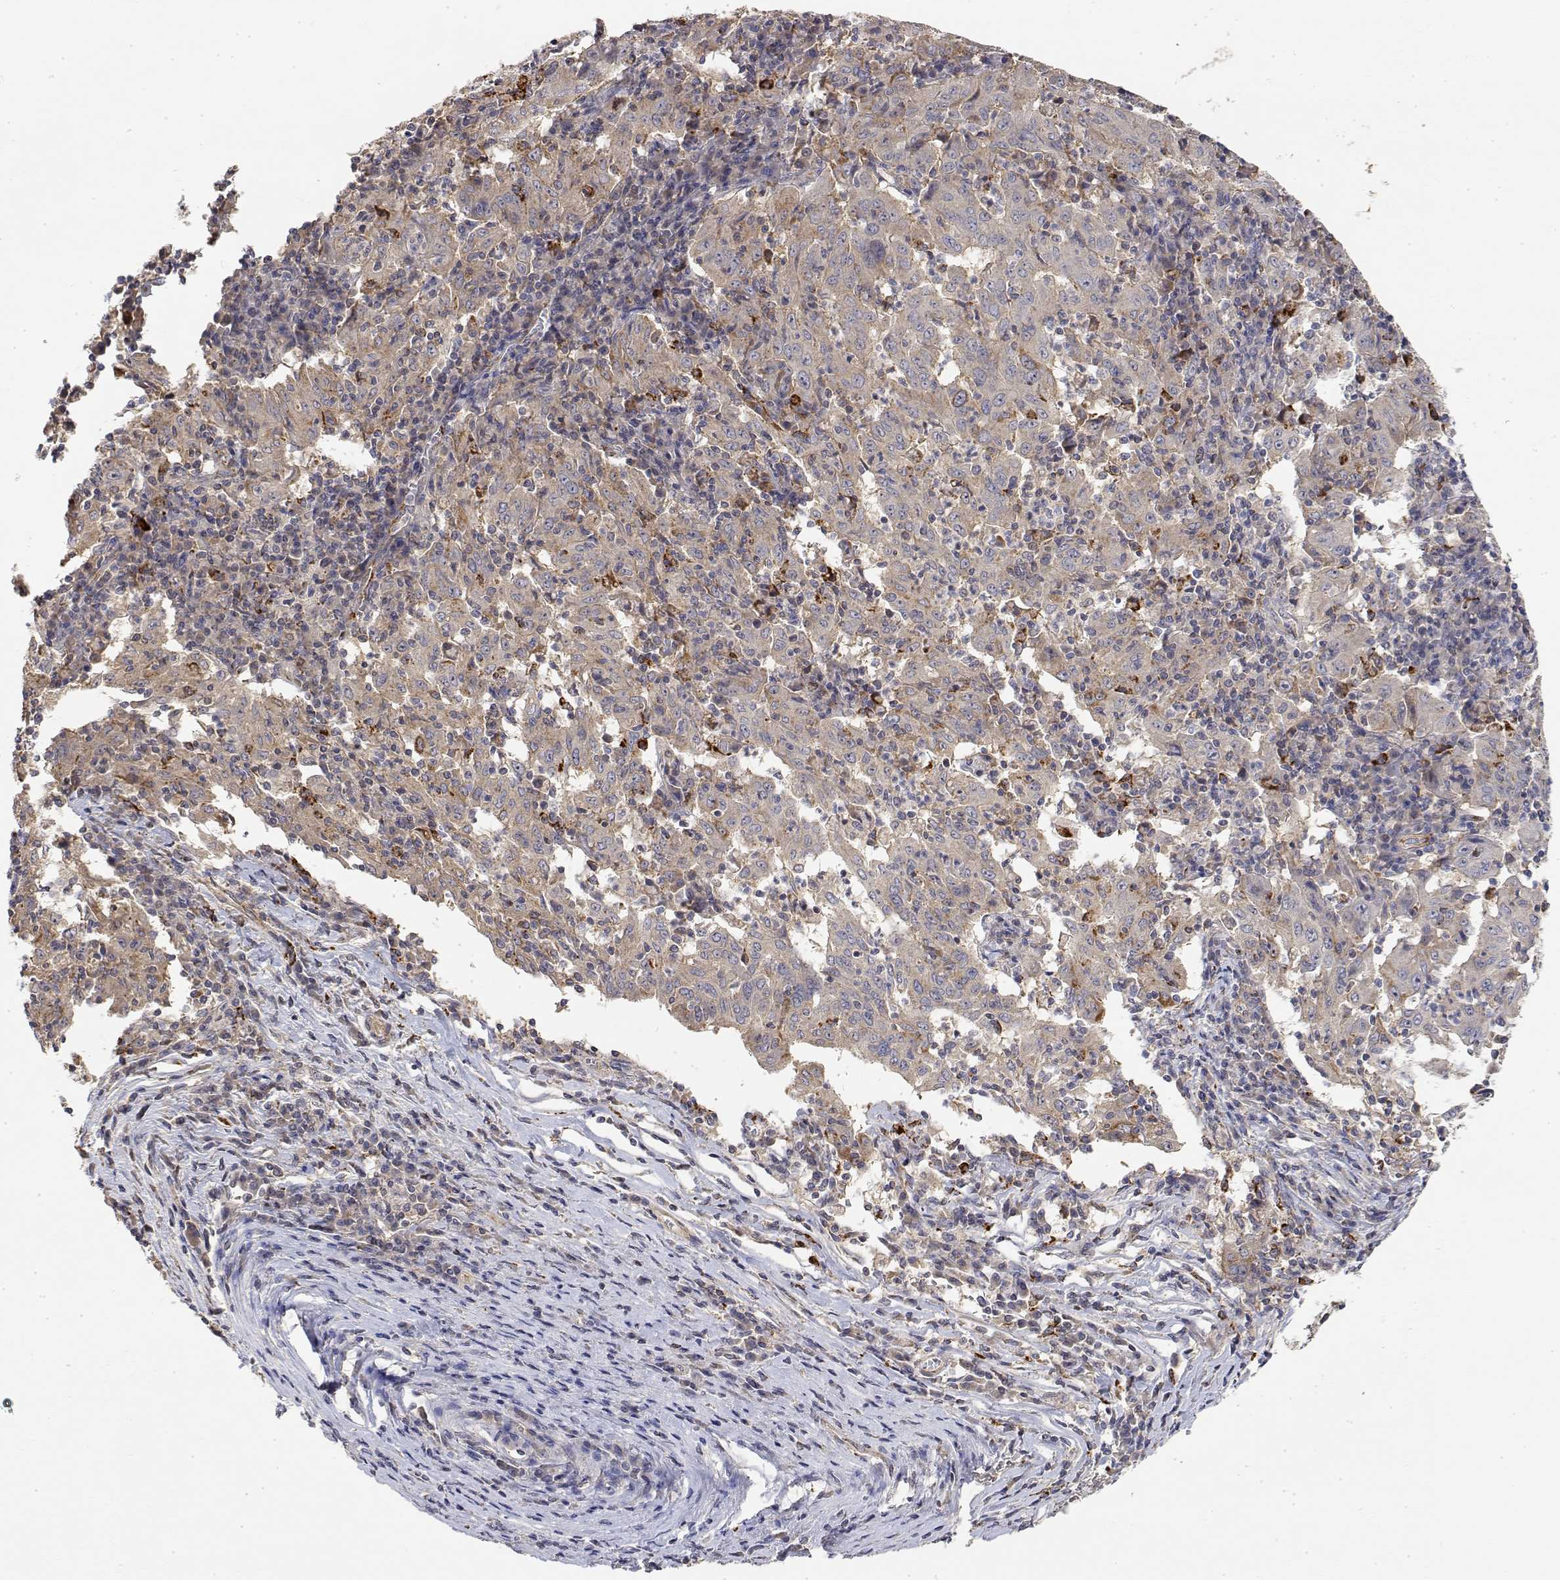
{"staining": {"intensity": "negative", "quantity": "none", "location": "none"}, "tissue": "pancreatic cancer", "cell_type": "Tumor cells", "image_type": "cancer", "snomed": [{"axis": "morphology", "description": "Adenocarcinoma, NOS"}, {"axis": "topography", "description": "Pancreas"}], "caption": "DAB immunohistochemical staining of human pancreatic cancer (adenocarcinoma) shows no significant staining in tumor cells.", "gene": "LONRF3", "patient": {"sex": "male", "age": 63}}